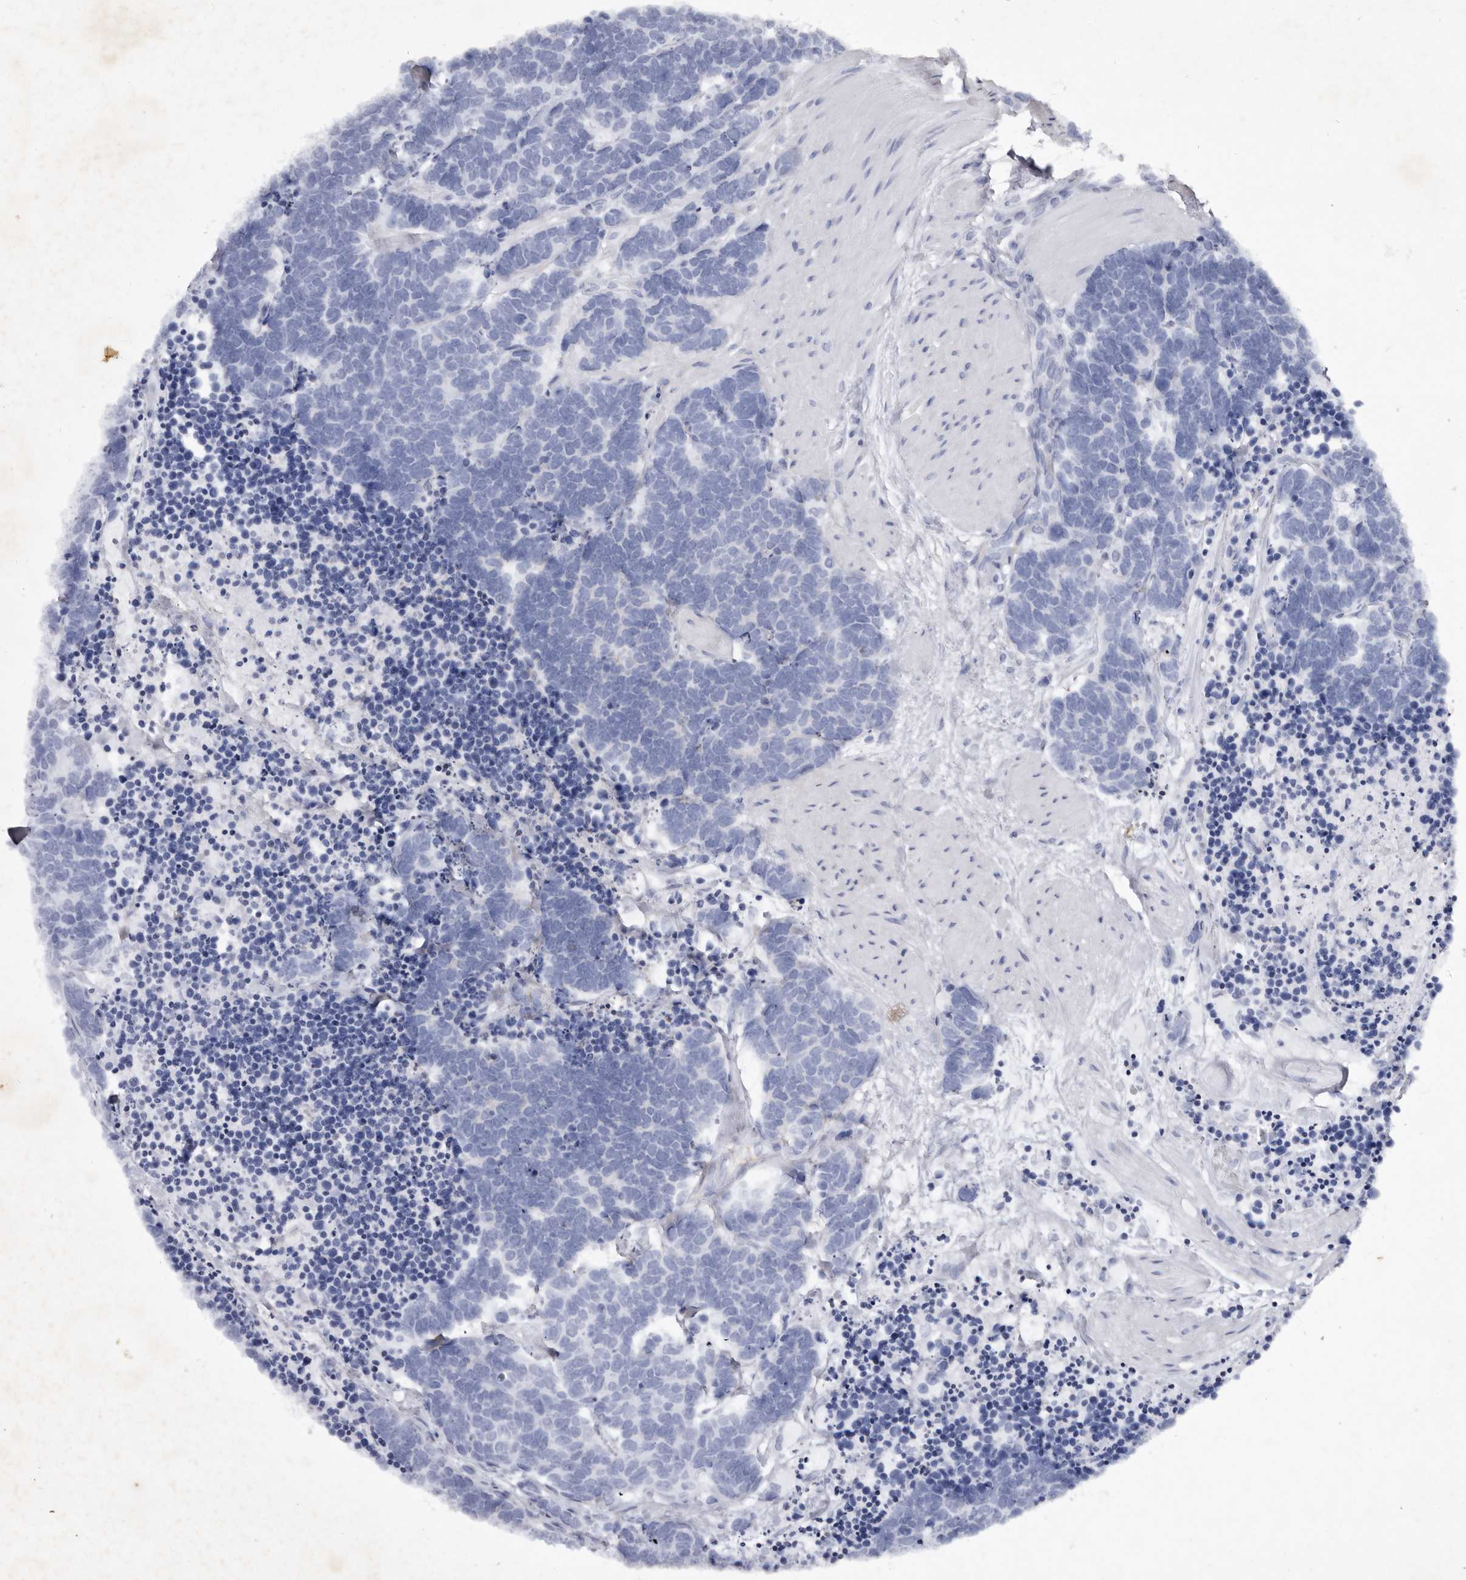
{"staining": {"intensity": "negative", "quantity": "none", "location": "none"}, "tissue": "carcinoid", "cell_type": "Tumor cells", "image_type": "cancer", "snomed": [{"axis": "morphology", "description": "Carcinoma, NOS"}, {"axis": "morphology", "description": "Carcinoid, malignant, NOS"}, {"axis": "topography", "description": "Urinary bladder"}], "caption": "Tumor cells are negative for brown protein staining in carcinoid.", "gene": "ABL1", "patient": {"sex": "male", "age": 57}}